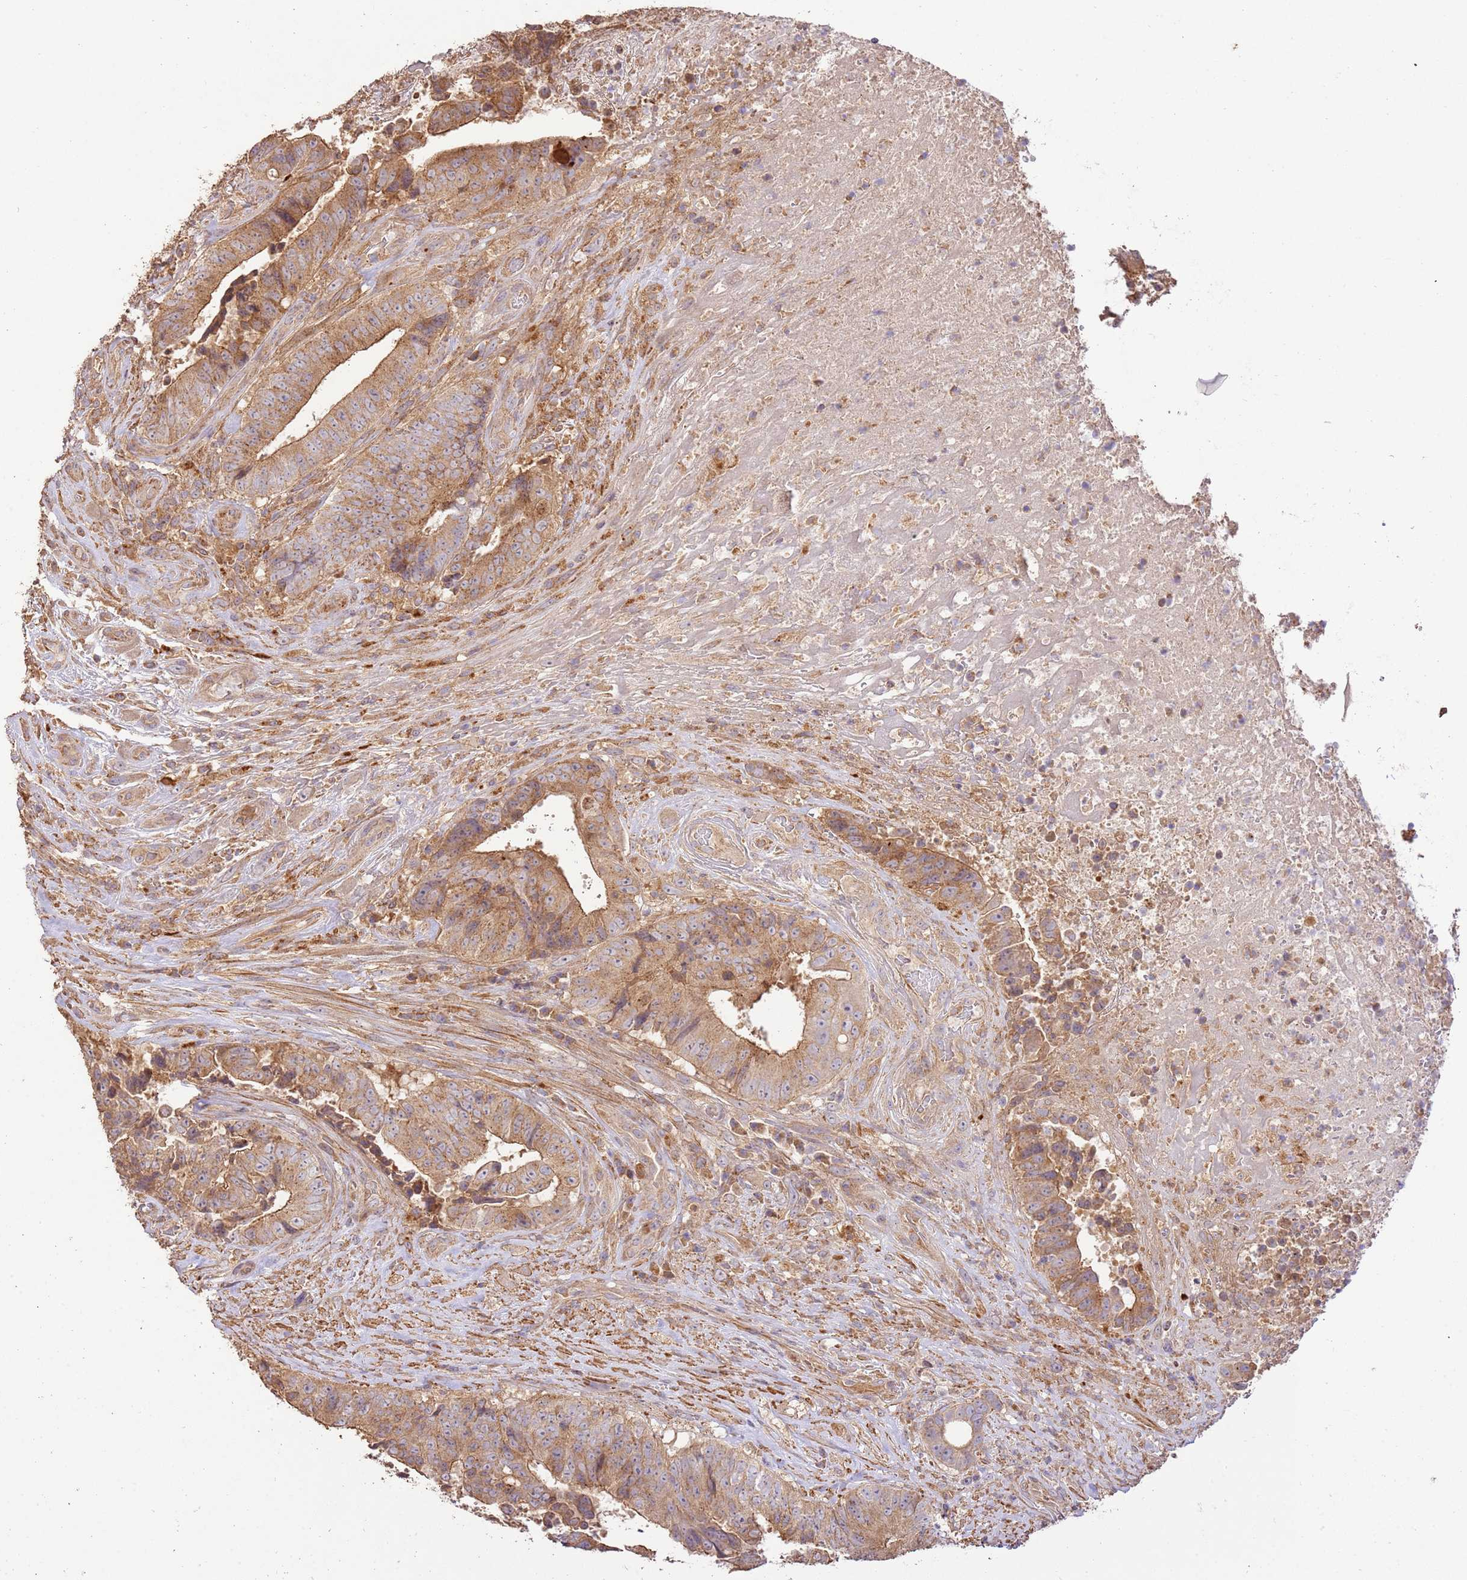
{"staining": {"intensity": "moderate", "quantity": ">75%", "location": "cytoplasmic/membranous"}, "tissue": "colorectal cancer", "cell_type": "Tumor cells", "image_type": "cancer", "snomed": [{"axis": "morphology", "description": "Adenocarcinoma, NOS"}, {"axis": "topography", "description": "Rectum"}], "caption": "Colorectal cancer tissue reveals moderate cytoplasmic/membranous staining in about >75% of tumor cells", "gene": "CEP55", "patient": {"sex": "male", "age": 72}}